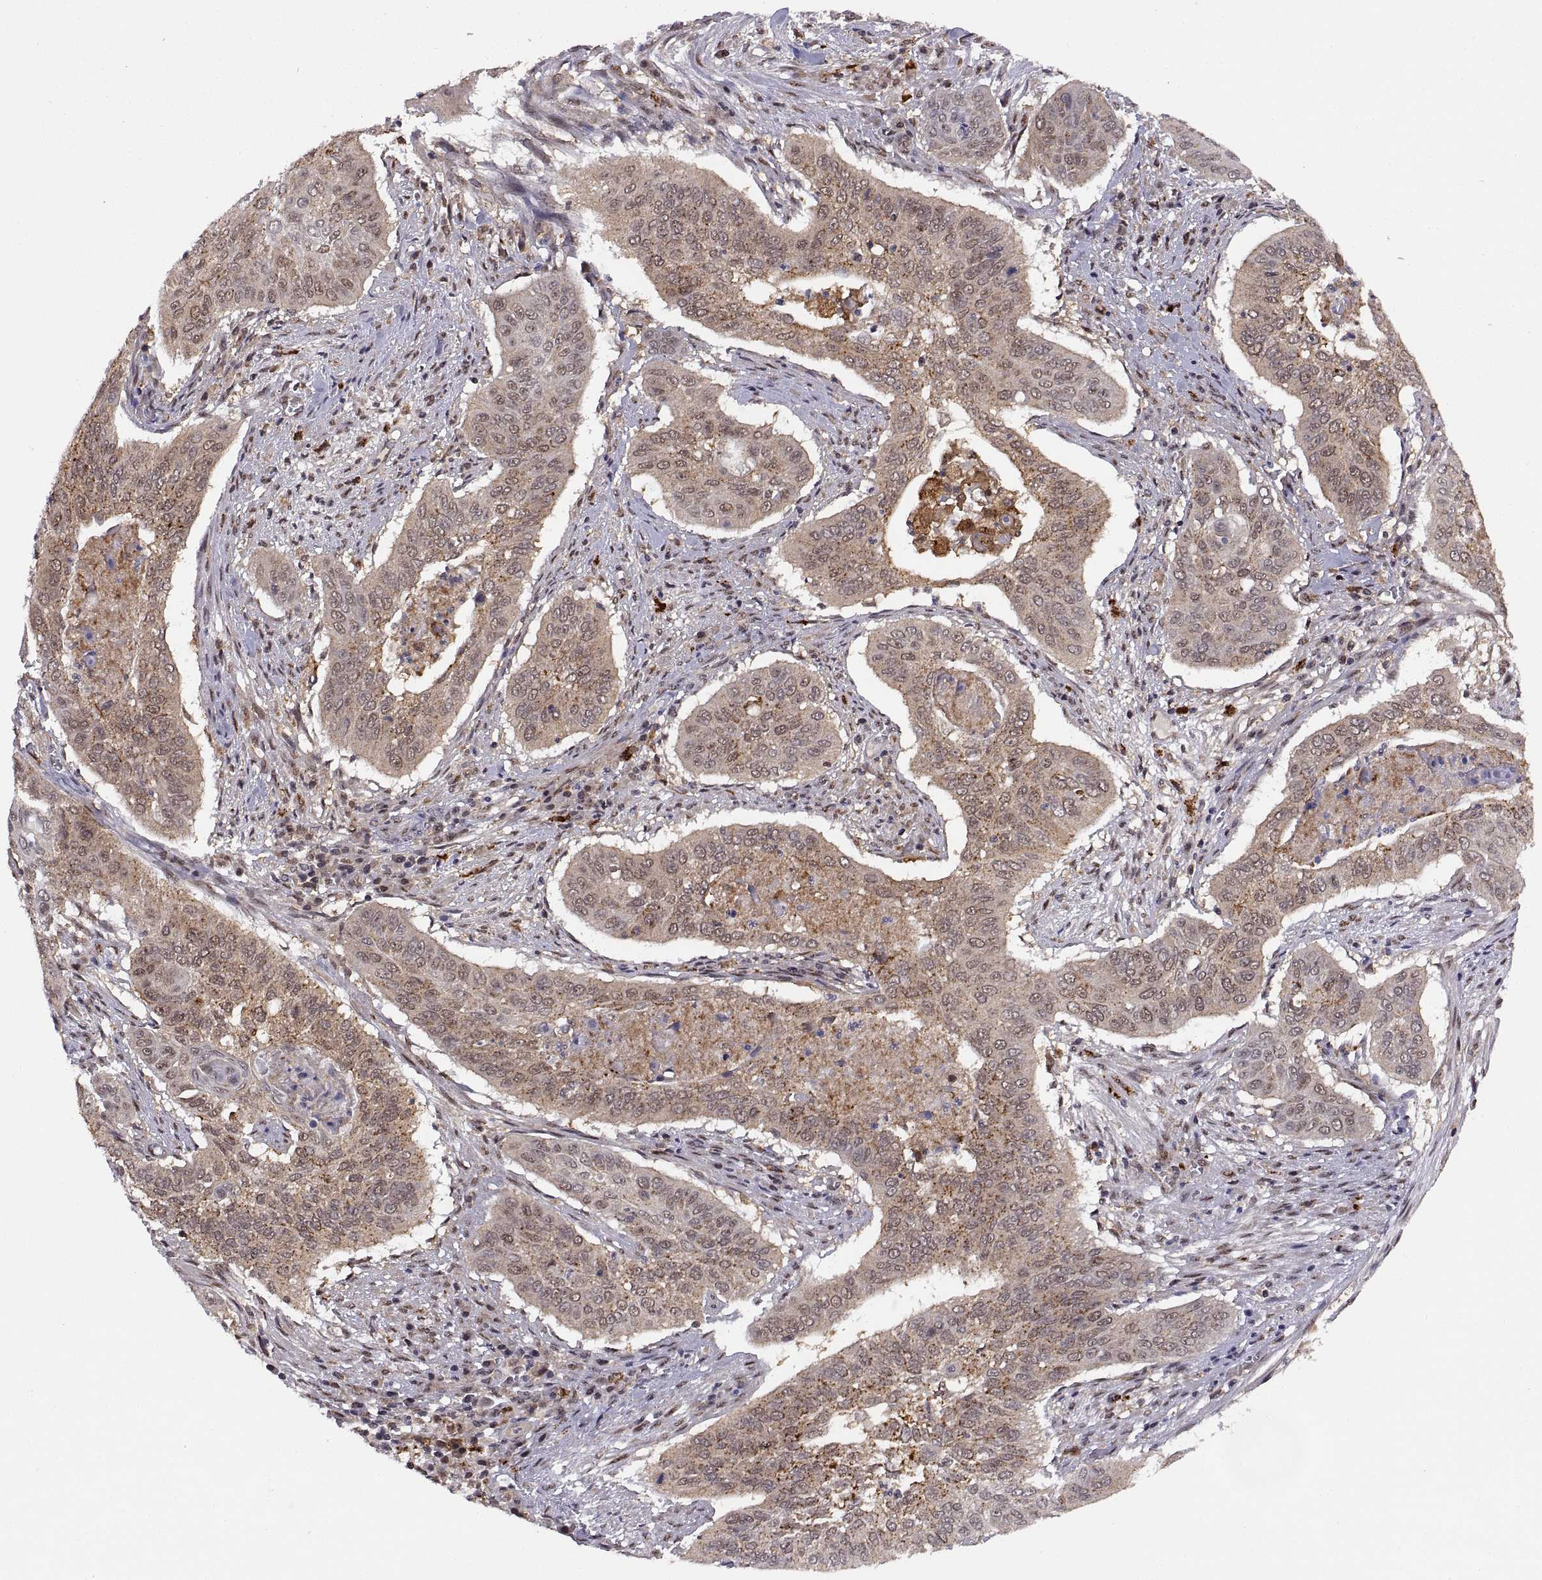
{"staining": {"intensity": "weak", "quantity": ">75%", "location": "cytoplasmic/membranous"}, "tissue": "cervical cancer", "cell_type": "Tumor cells", "image_type": "cancer", "snomed": [{"axis": "morphology", "description": "Squamous cell carcinoma, NOS"}, {"axis": "topography", "description": "Cervix"}], "caption": "Weak cytoplasmic/membranous positivity for a protein is appreciated in approximately >75% of tumor cells of squamous cell carcinoma (cervical) using immunohistochemistry (IHC).", "gene": "PSMC2", "patient": {"sex": "female", "age": 39}}